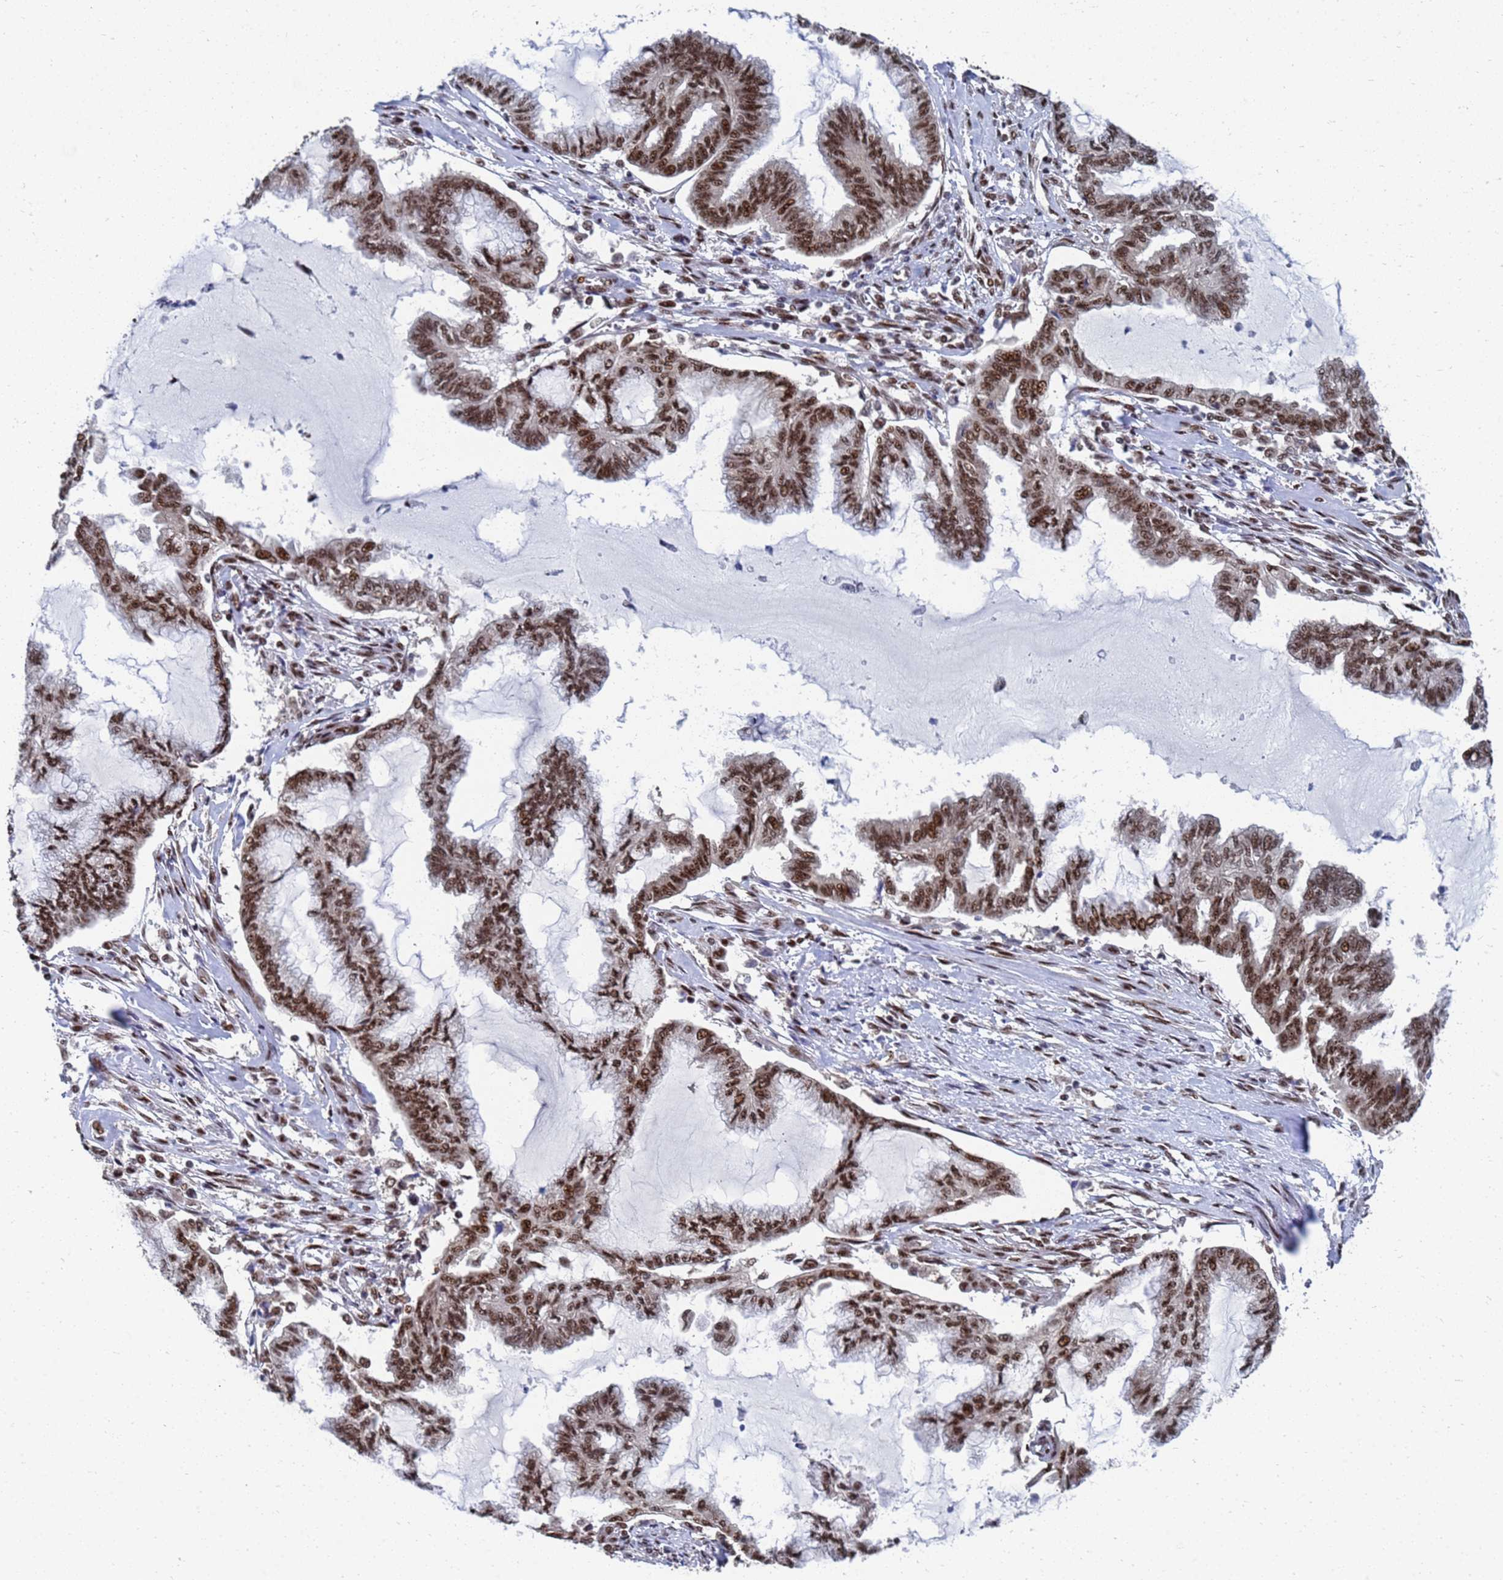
{"staining": {"intensity": "moderate", "quantity": ">75%", "location": "nuclear"}, "tissue": "endometrial cancer", "cell_type": "Tumor cells", "image_type": "cancer", "snomed": [{"axis": "morphology", "description": "Adenocarcinoma, NOS"}, {"axis": "topography", "description": "Endometrium"}], "caption": "High-power microscopy captured an IHC histopathology image of endometrial cancer, revealing moderate nuclear positivity in about >75% of tumor cells. Using DAB (3,3'-diaminobenzidine) (brown) and hematoxylin (blue) stains, captured at high magnification using brightfield microscopy.", "gene": "AP5Z1", "patient": {"sex": "female", "age": 86}}